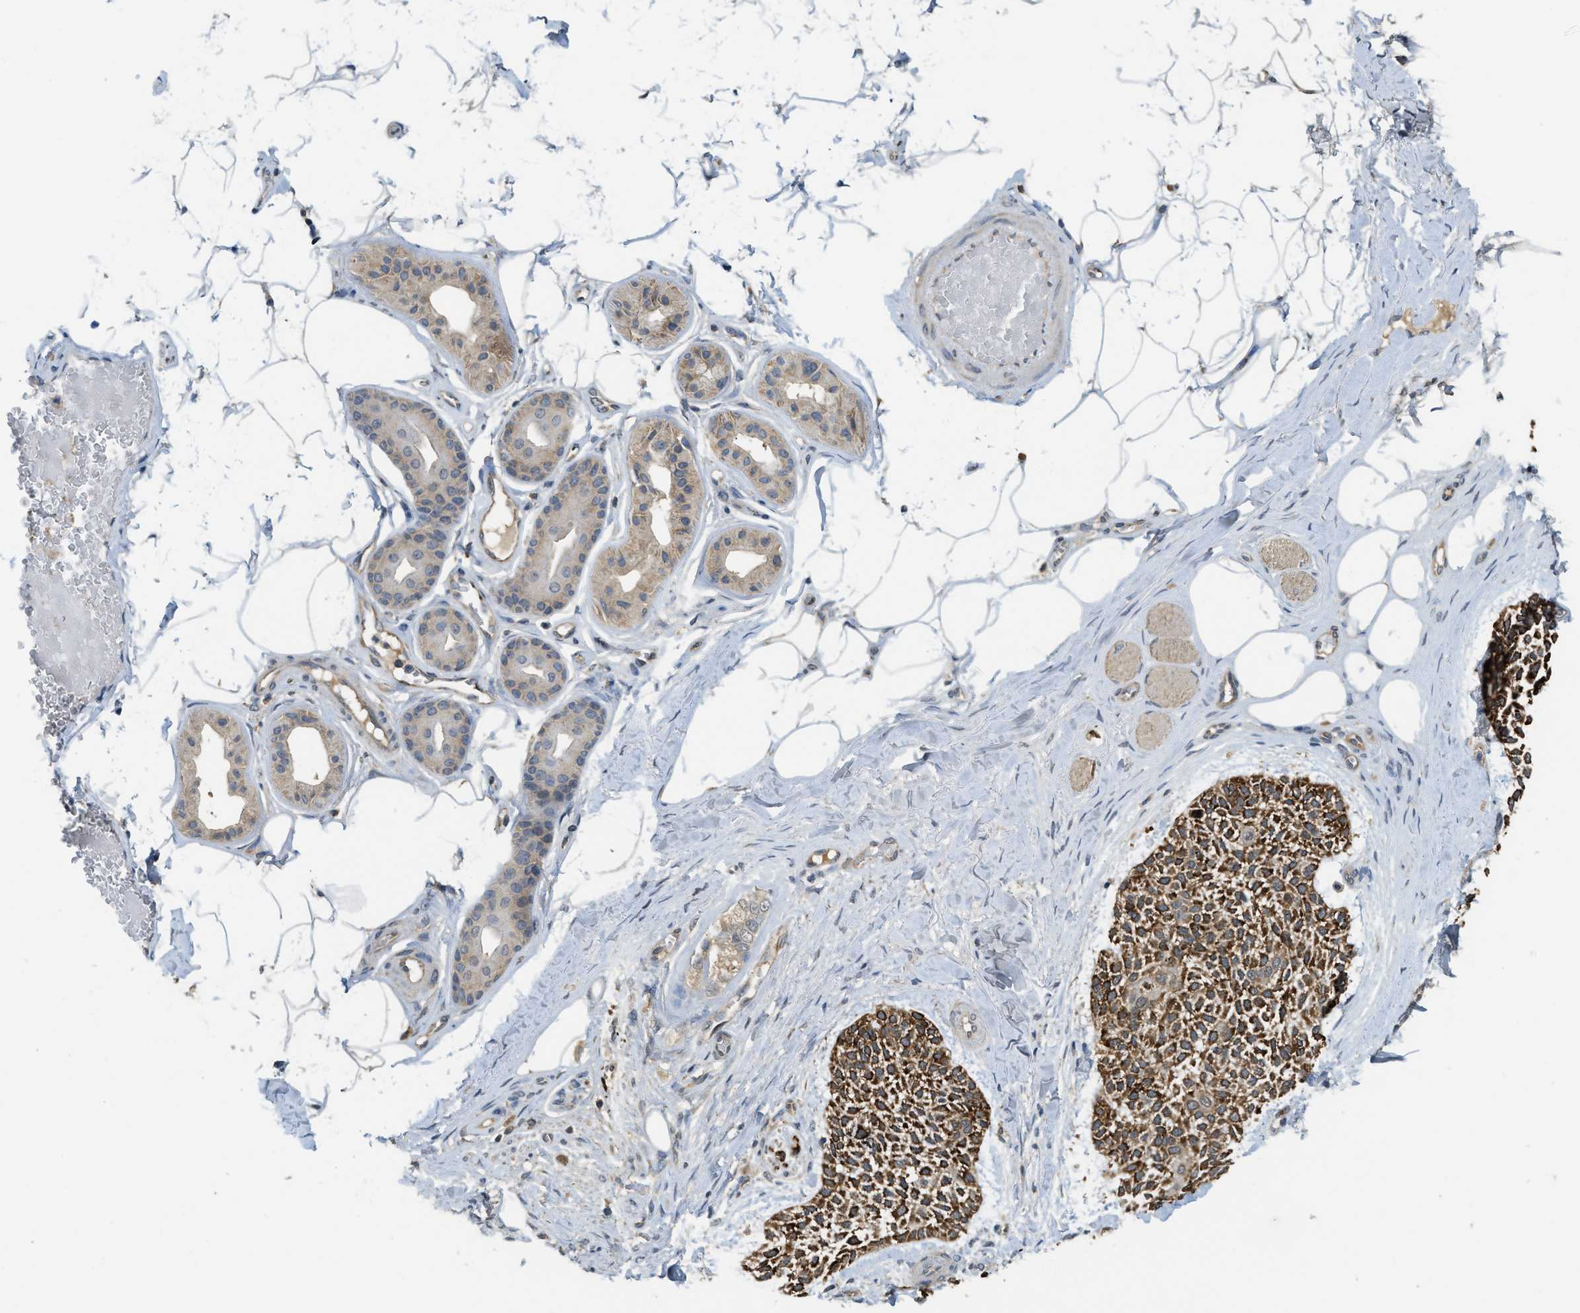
{"staining": {"intensity": "strong", "quantity": ">75%", "location": "cytoplasmic/membranous"}, "tissue": "skin cancer", "cell_type": "Tumor cells", "image_type": "cancer", "snomed": [{"axis": "morphology", "description": "Normal tissue, NOS"}, {"axis": "morphology", "description": "Basal cell carcinoma"}, {"axis": "topography", "description": "Skin"}], "caption": "Protein expression analysis of human skin basal cell carcinoma reveals strong cytoplasmic/membranous expression in about >75% of tumor cells.", "gene": "IGF2BP2", "patient": {"sex": "female", "age": 70}}